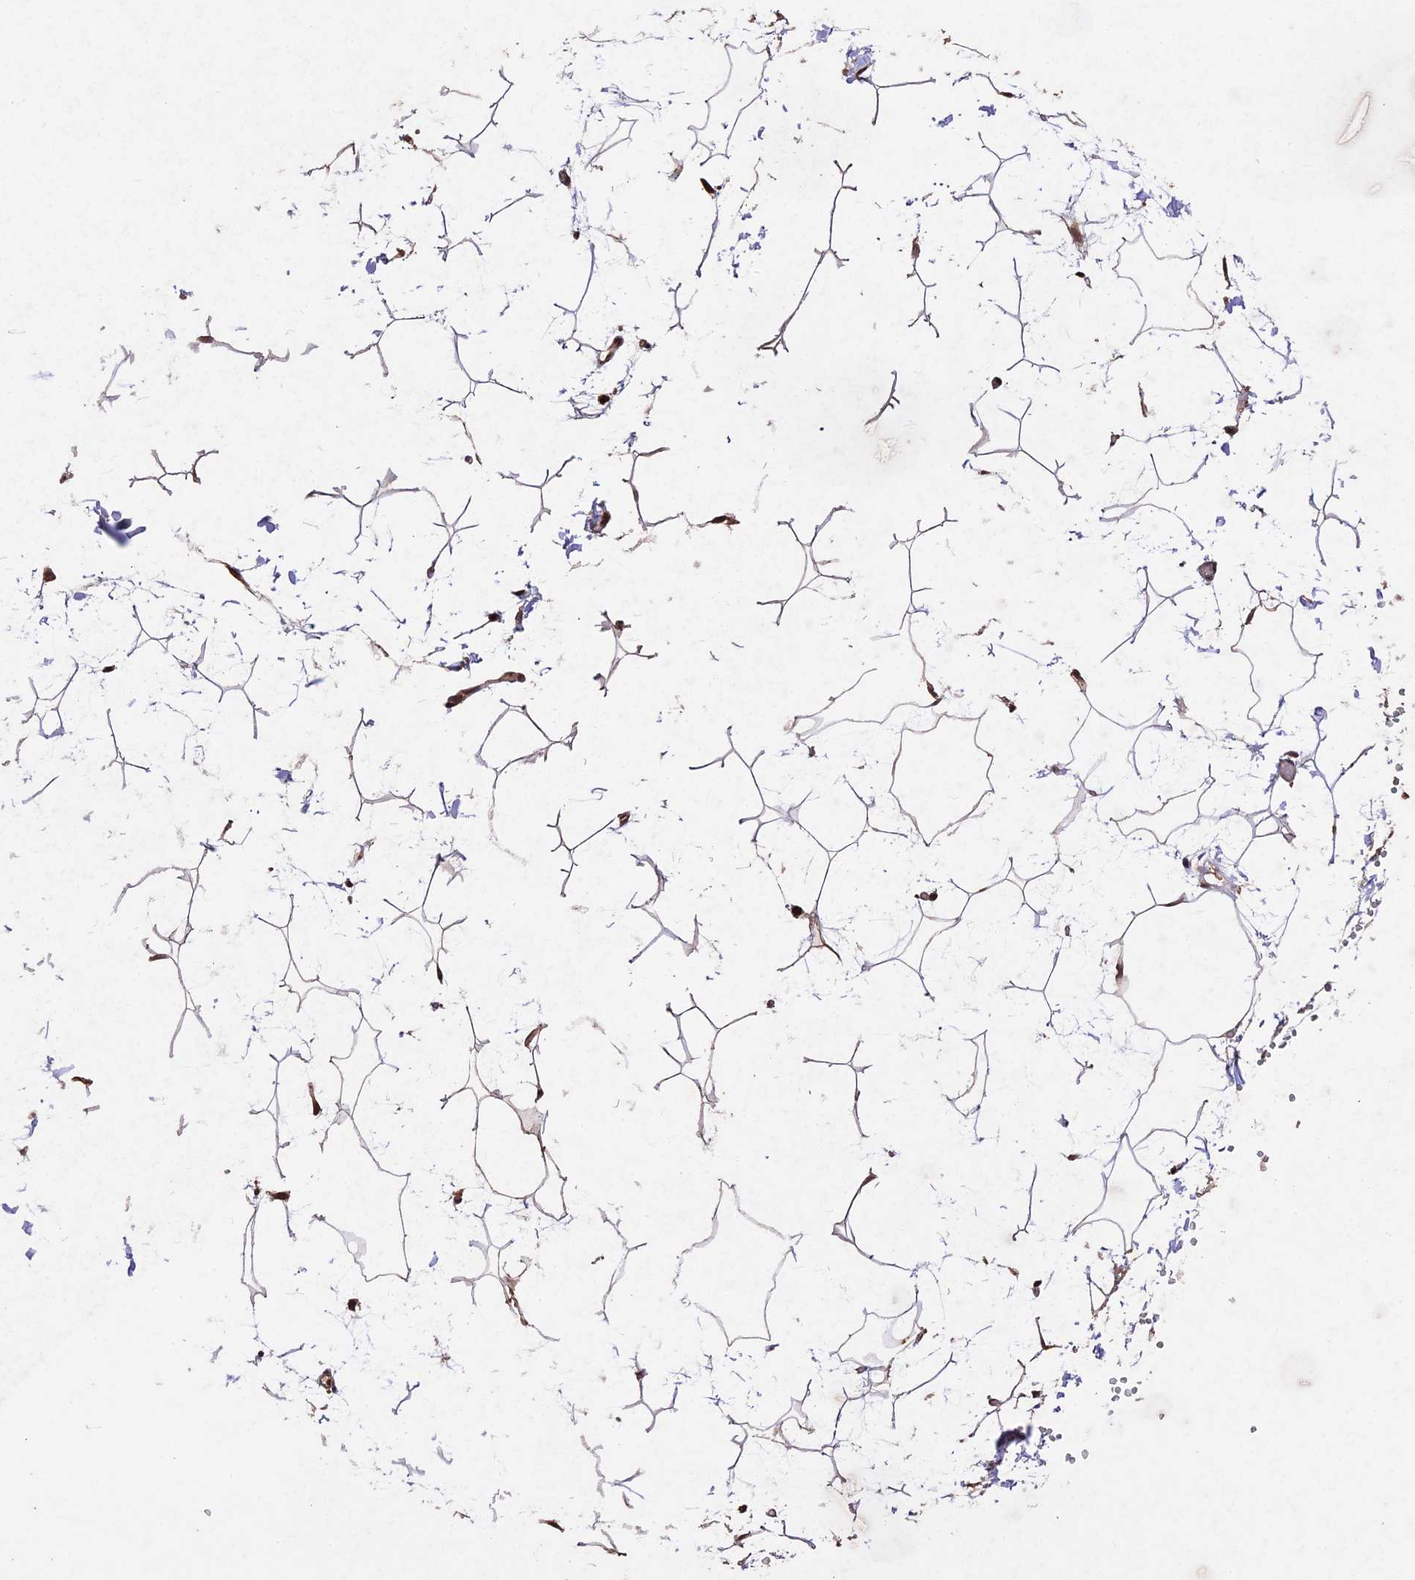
{"staining": {"intensity": "moderate", "quantity": ">75%", "location": "cytoplasmic/membranous,nuclear"}, "tissue": "adipose tissue", "cell_type": "Adipocytes", "image_type": "normal", "snomed": [{"axis": "morphology", "description": "Normal tissue, NOS"}, {"axis": "topography", "description": "Gallbladder"}, {"axis": "topography", "description": "Peripheral nerve tissue"}], "caption": "Immunohistochemistry (IHC) of benign human adipose tissue shows medium levels of moderate cytoplasmic/membranous,nuclear staining in about >75% of adipocytes. Nuclei are stained in blue.", "gene": "CDKN2AIP", "patient": {"sex": "male", "age": 38}}